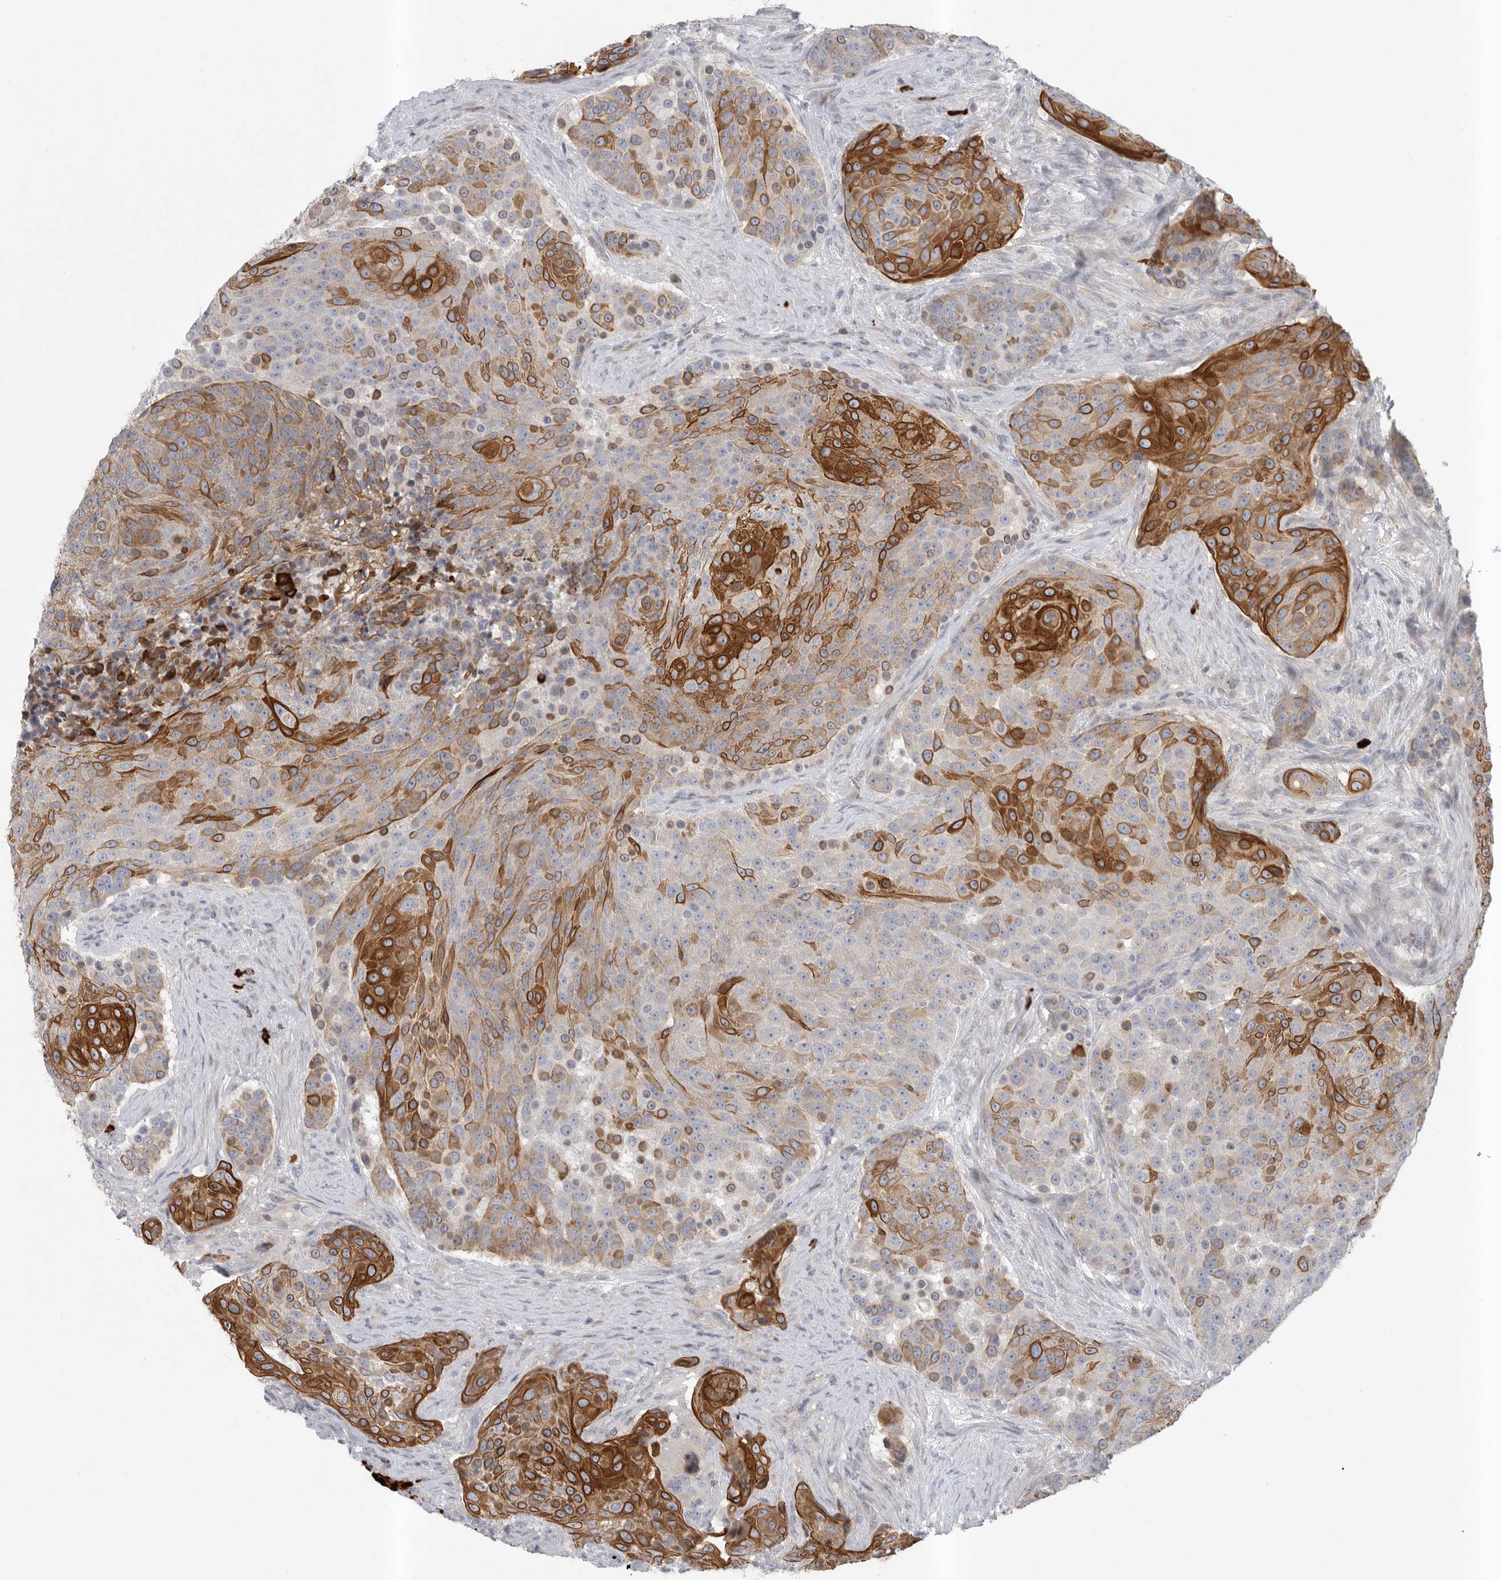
{"staining": {"intensity": "strong", "quantity": "25%-75%", "location": "cytoplasmic/membranous"}, "tissue": "urothelial cancer", "cell_type": "Tumor cells", "image_type": "cancer", "snomed": [{"axis": "morphology", "description": "Urothelial carcinoma, High grade"}, {"axis": "topography", "description": "Urinary bladder"}], "caption": "A photomicrograph showing strong cytoplasmic/membranous positivity in approximately 25%-75% of tumor cells in urothelial cancer, as visualized by brown immunohistochemical staining.", "gene": "TMEM69", "patient": {"sex": "female", "age": 63}}